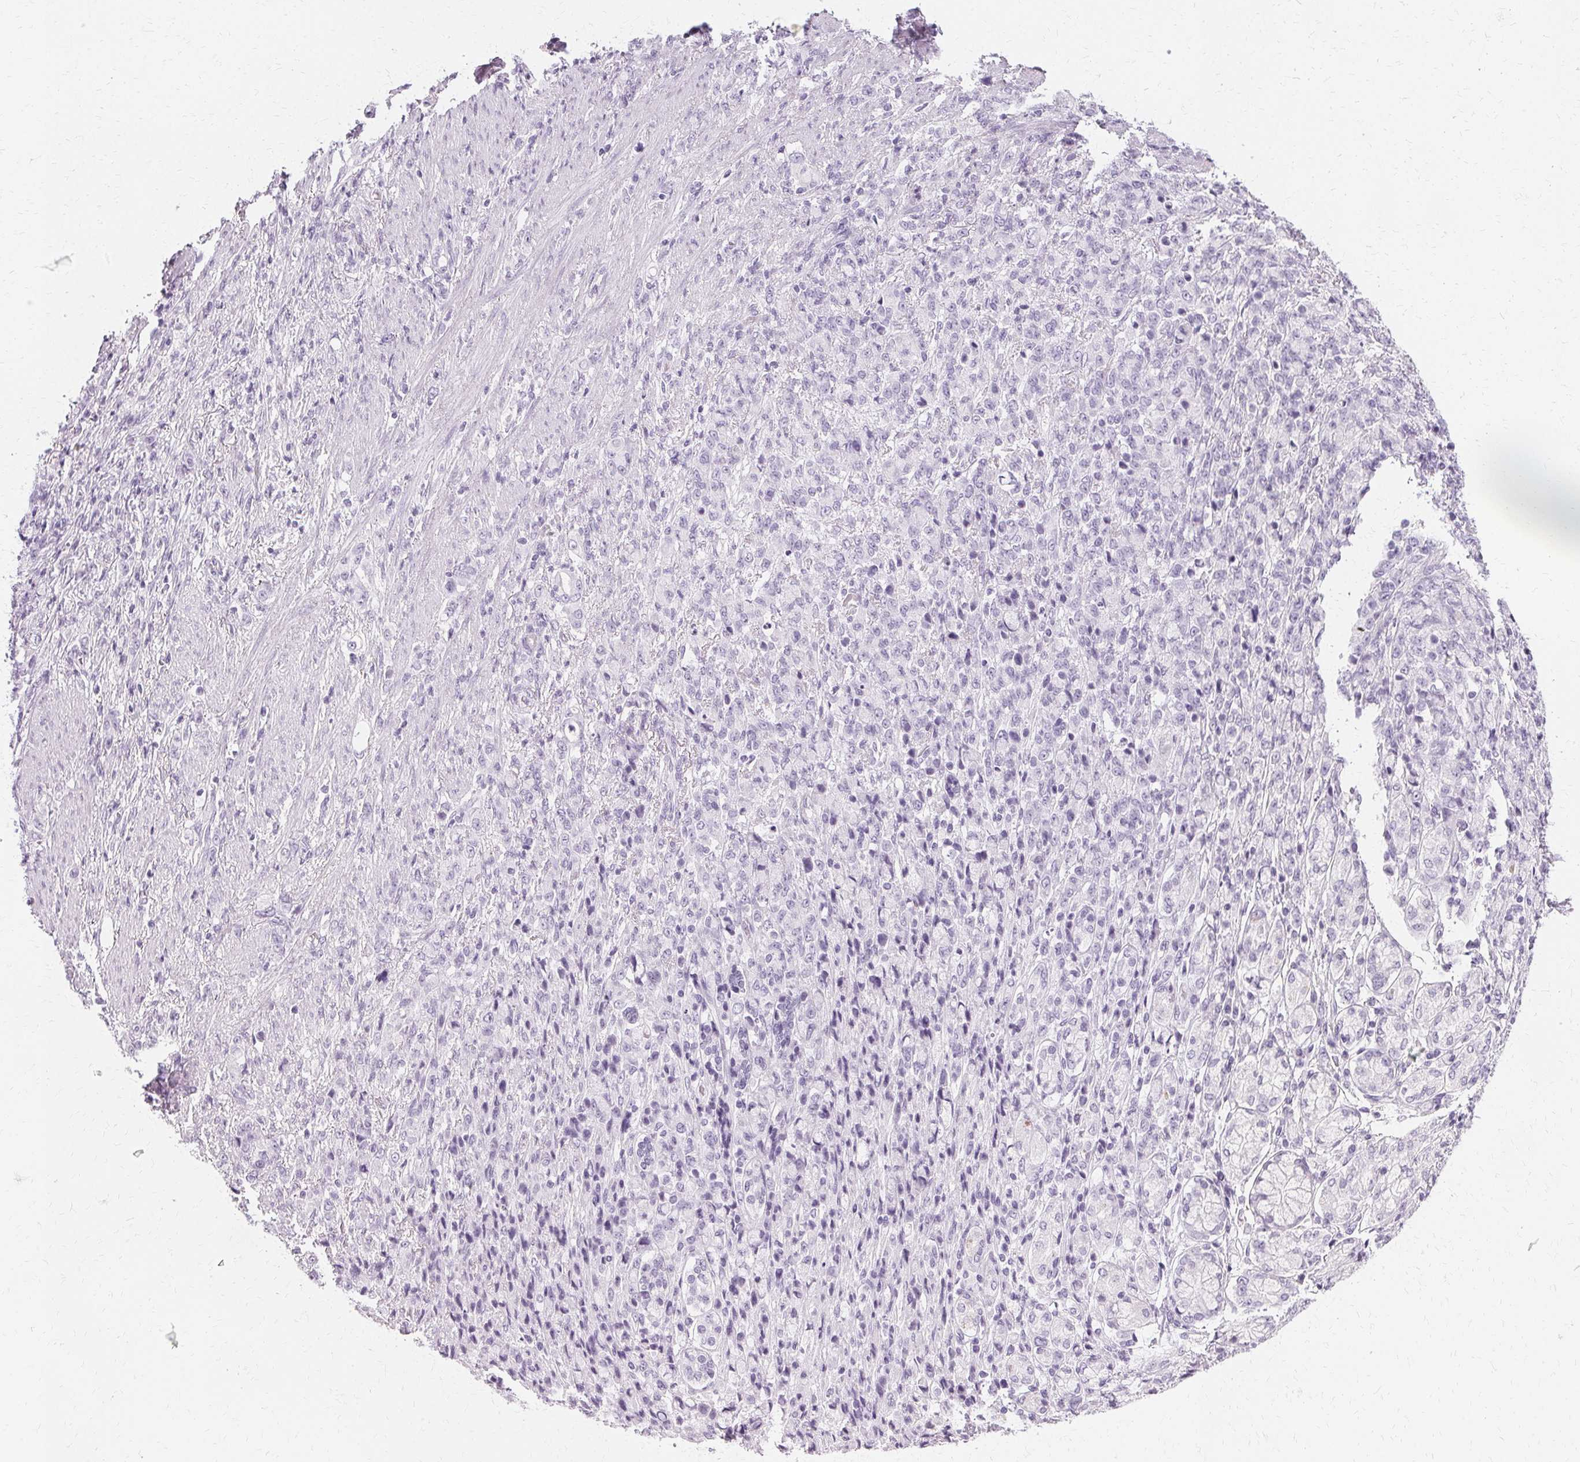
{"staining": {"intensity": "negative", "quantity": "none", "location": "none"}, "tissue": "stomach cancer", "cell_type": "Tumor cells", "image_type": "cancer", "snomed": [{"axis": "morphology", "description": "Adenocarcinoma, NOS"}, {"axis": "topography", "description": "Stomach"}], "caption": "Immunohistochemistry of stomach adenocarcinoma reveals no expression in tumor cells.", "gene": "KRT6C", "patient": {"sex": "female", "age": 79}}